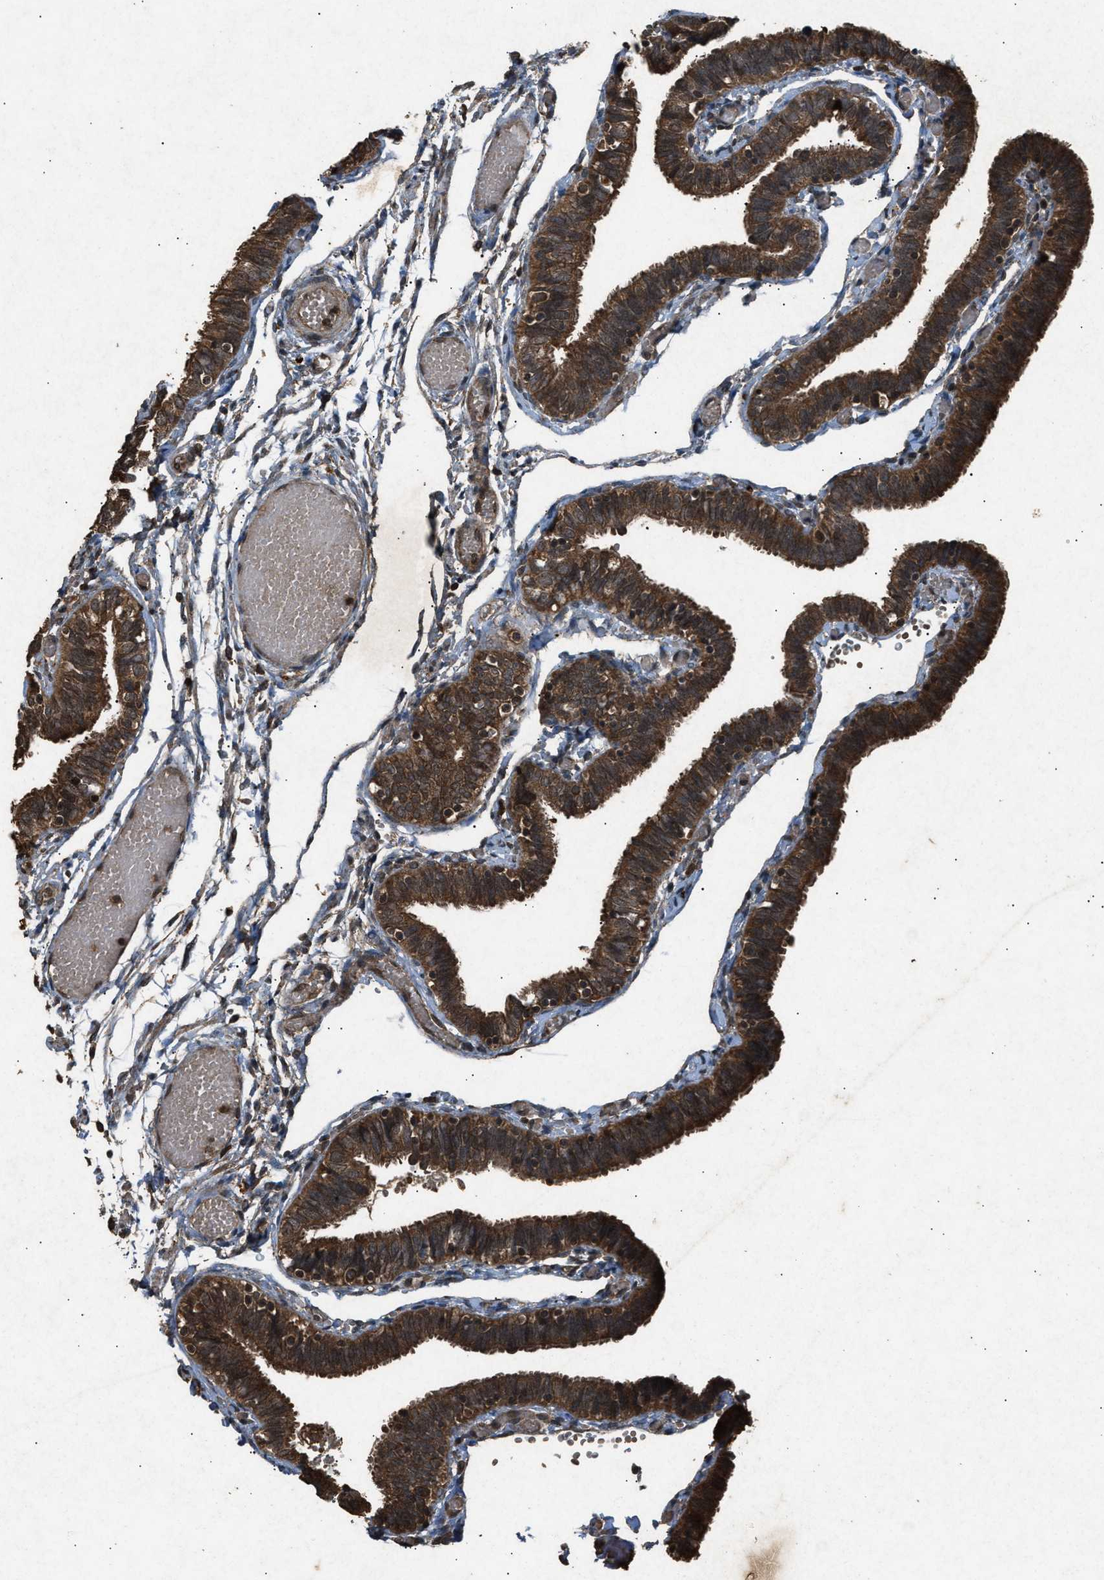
{"staining": {"intensity": "strong", "quantity": ">75%", "location": "cytoplasmic/membranous"}, "tissue": "fallopian tube", "cell_type": "Glandular cells", "image_type": "normal", "snomed": [{"axis": "morphology", "description": "Normal tissue, NOS"}, {"axis": "topography", "description": "Fallopian tube"}], "caption": "This histopathology image demonstrates normal fallopian tube stained with IHC to label a protein in brown. The cytoplasmic/membranous of glandular cells show strong positivity for the protein. Nuclei are counter-stained blue.", "gene": "OAS1", "patient": {"sex": "female", "age": 46}}